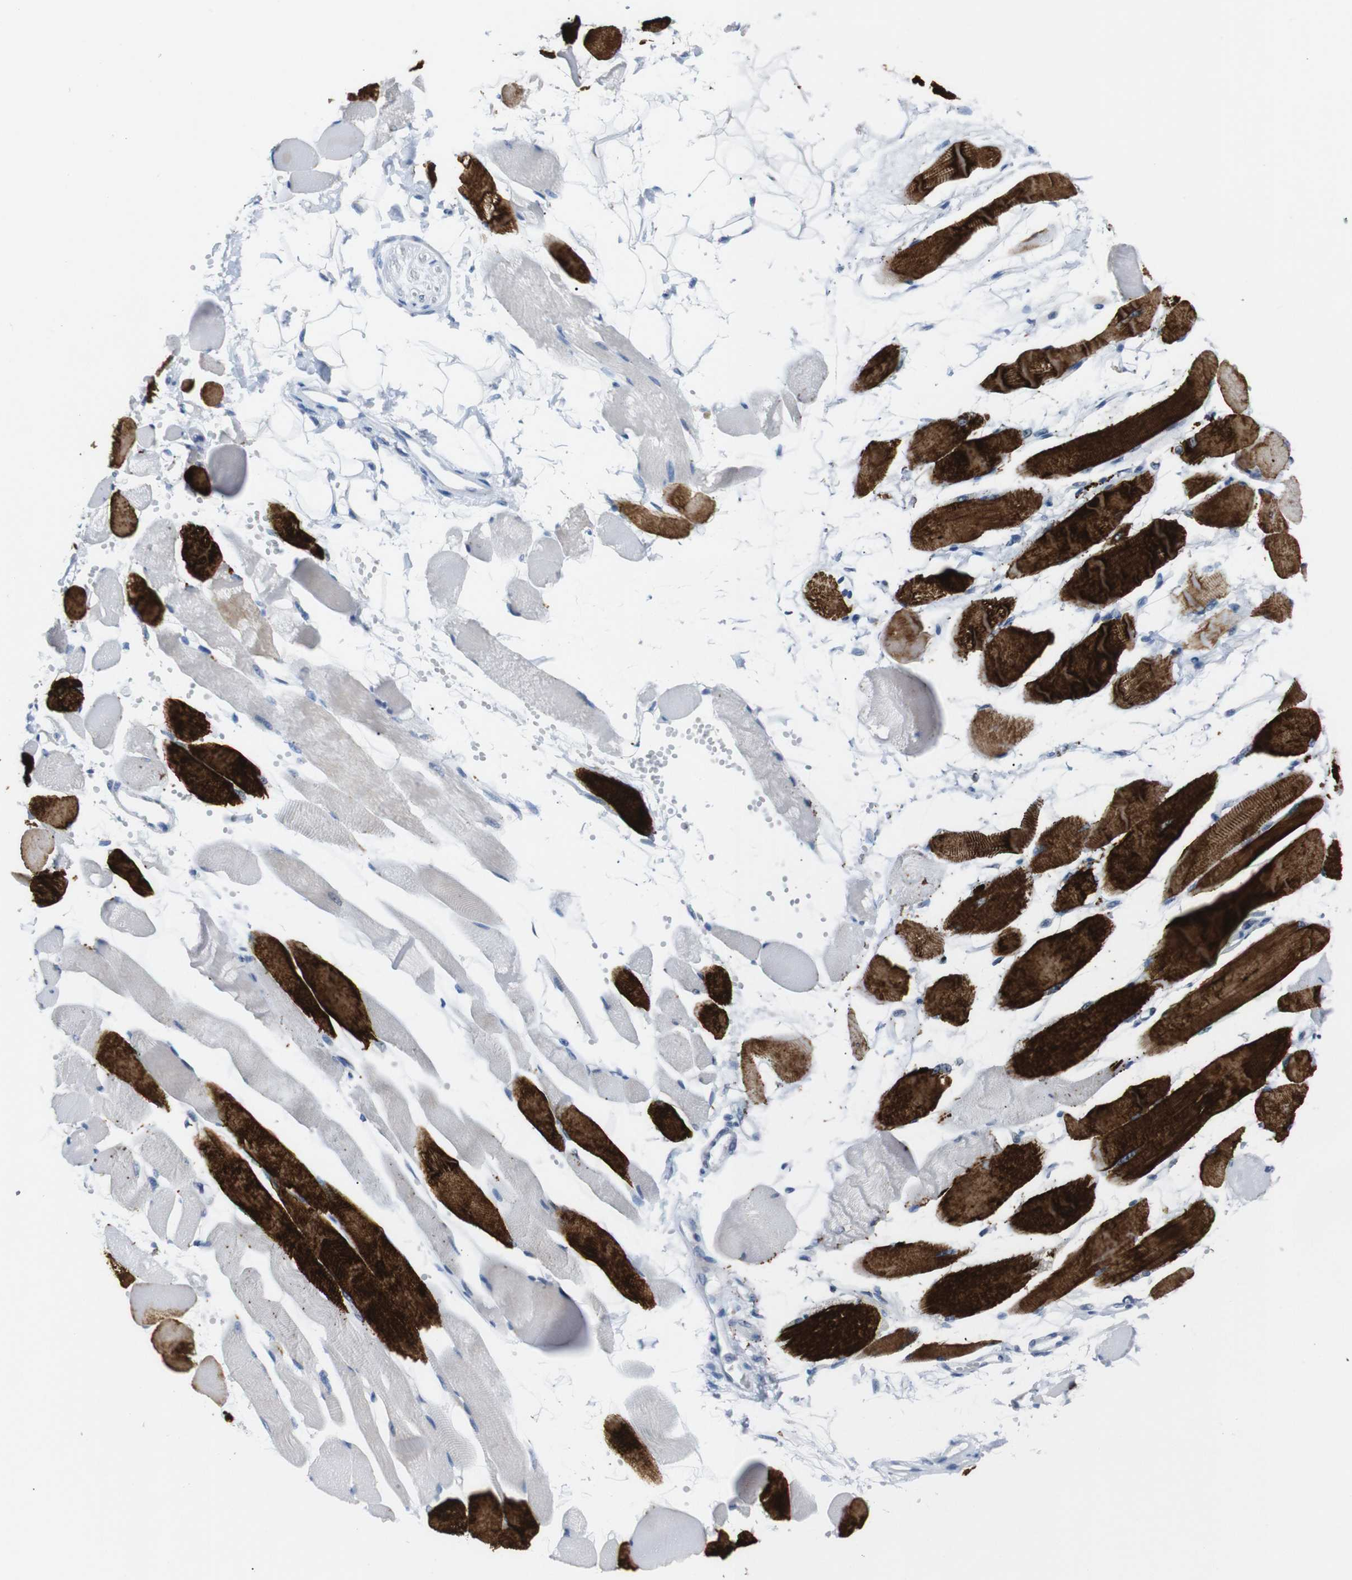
{"staining": {"intensity": "strong", "quantity": "25%-75%", "location": "cytoplasmic/membranous"}, "tissue": "skeletal muscle", "cell_type": "Myocytes", "image_type": "normal", "snomed": [{"axis": "morphology", "description": "Normal tissue, NOS"}, {"axis": "topography", "description": "Skeletal muscle"}, {"axis": "topography", "description": "Peripheral nerve tissue"}], "caption": "This is an image of immunohistochemistry (IHC) staining of benign skeletal muscle, which shows strong expression in the cytoplasmic/membranous of myocytes.", "gene": "CHRM5", "patient": {"sex": "female", "age": 84}}